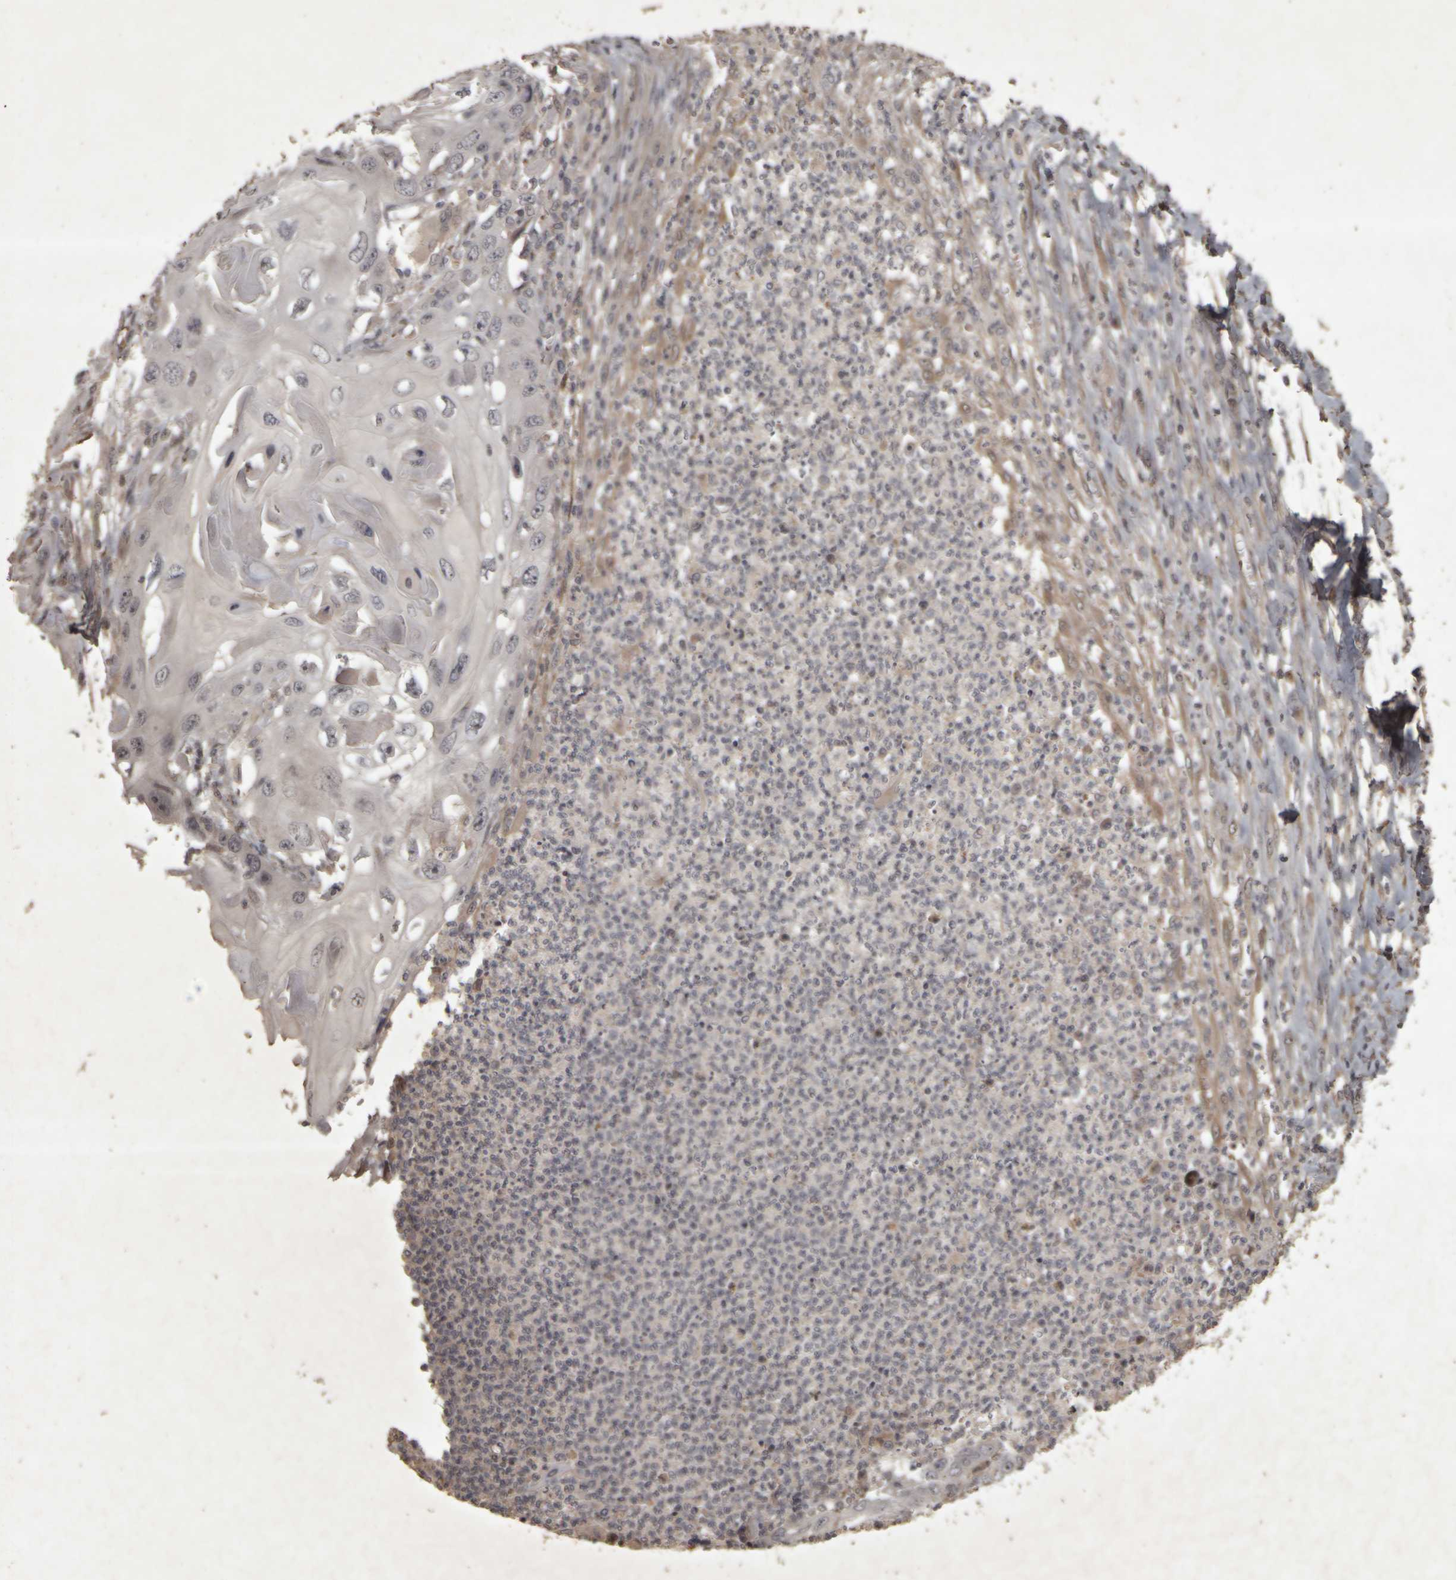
{"staining": {"intensity": "negative", "quantity": "none", "location": "none"}, "tissue": "skin cancer", "cell_type": "Tumor cells", "image_type": "cancer", "snomed": [{"axis": "morphology", "description": "Squamous cell carcinoma, NOS"}, {"axis": "topography", "description": "Skin"}], "caption": "Micrograph shows no significant protein staining in tumor cells of squamous cell carcinoma (skin).", "gene": "ACO1", "patient": {"sex": "male", "age": 55}}